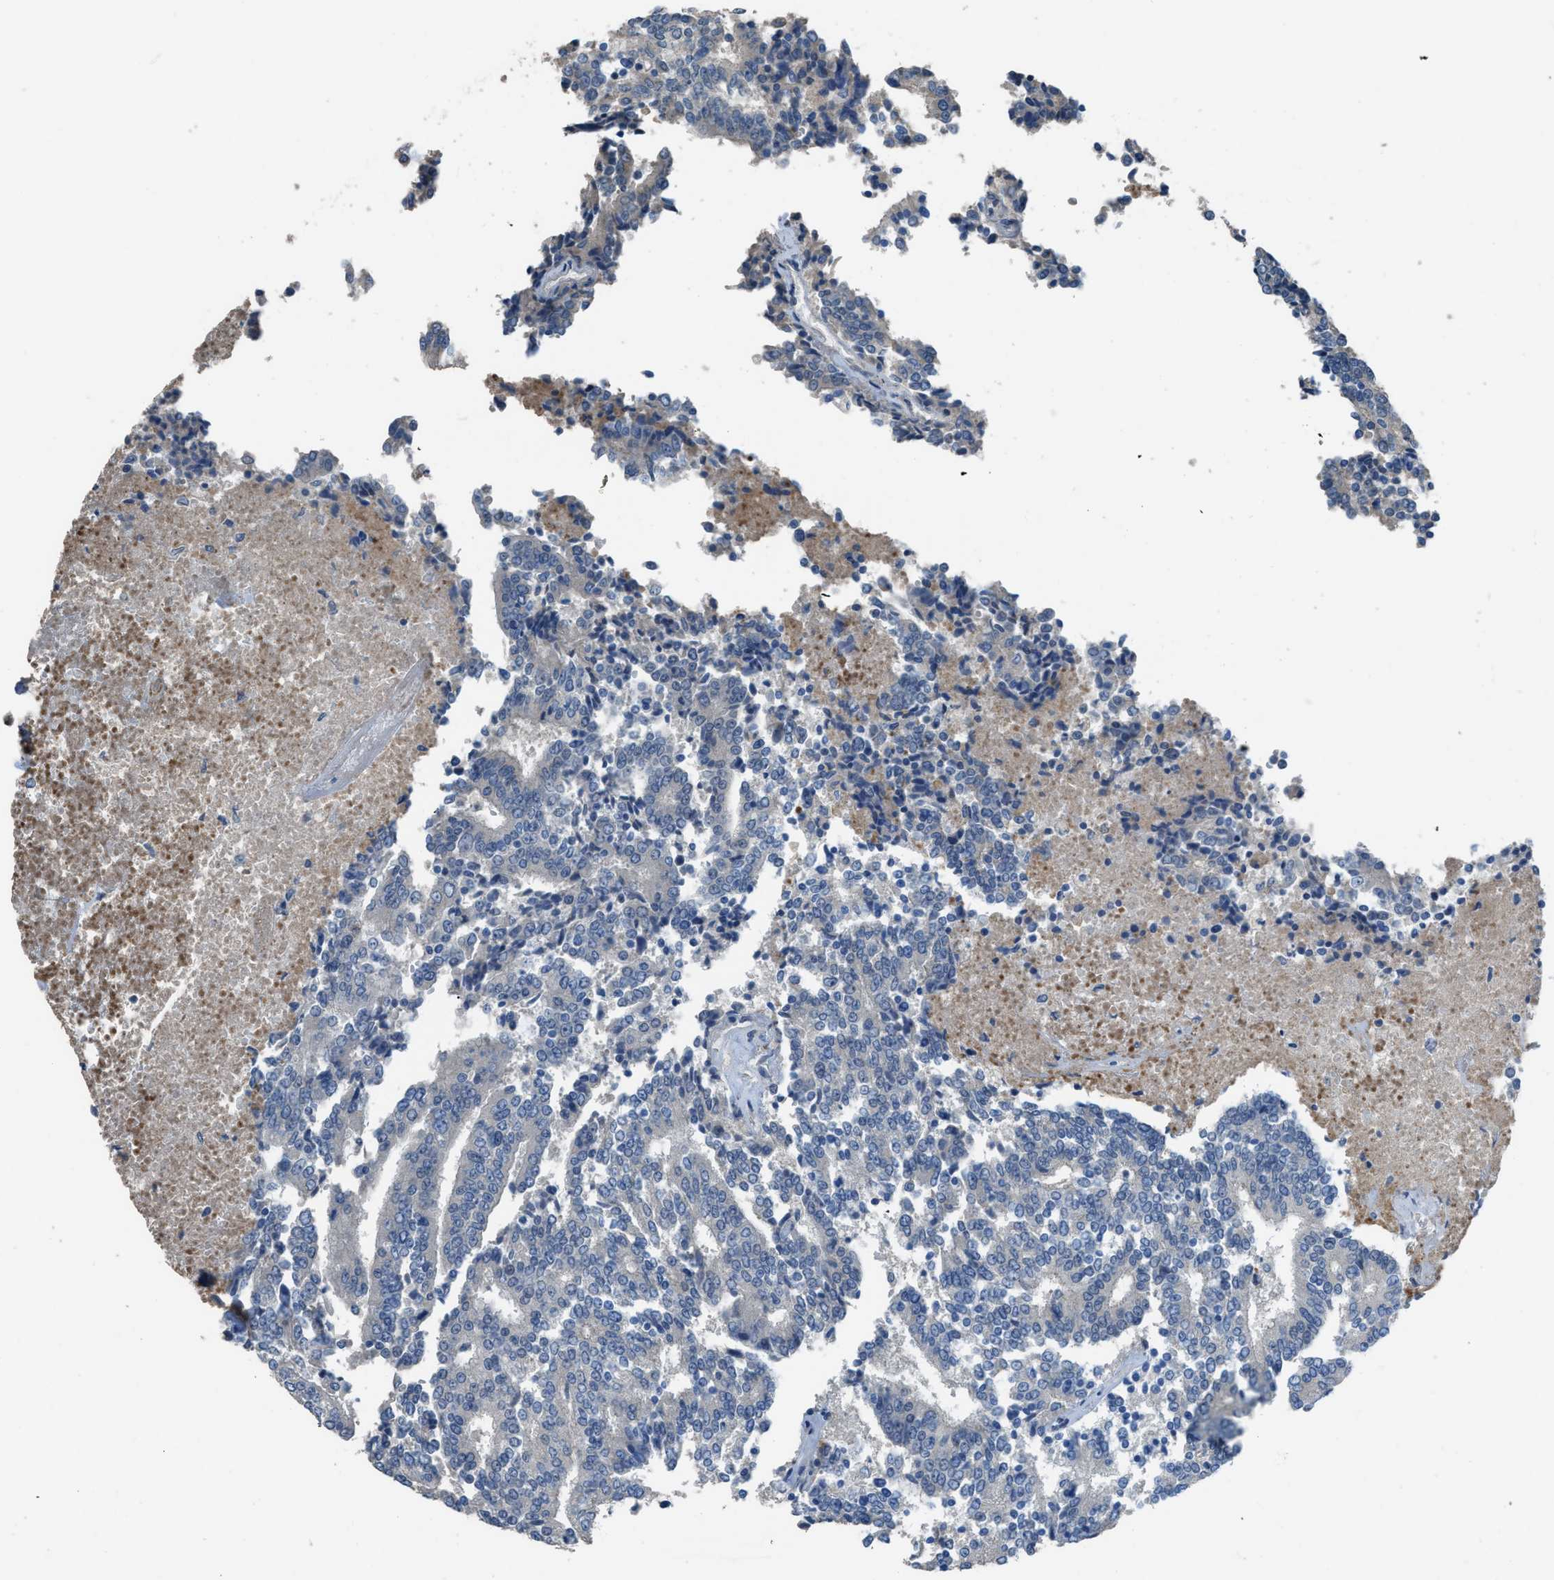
{"staining": {"intensity": "negative", "quantity": "none", "location": "none"}, "tissue": "prostate cancer", "cell_type": "Tumor cells", "image_type": "cancer", "snomed": [{"axis": "morphology", "description": "Normal tissue, NOS"}, {"axis": "morphology", "description": "Adenocarcinoma, High grade"}, {"axis": "topography", "description": "Prostate"}, {"axis": "topography", "description": "Seminal veicle"}], "caption": "Immunohistochemistry histopathology image of human prostate cancer (high-grade adenocarcinoma) stained for a protein (brown), which demonstrates no staining in tumor cells.", "gene": "TIMD4", "patient": {"sex": "male", "age": 55}}